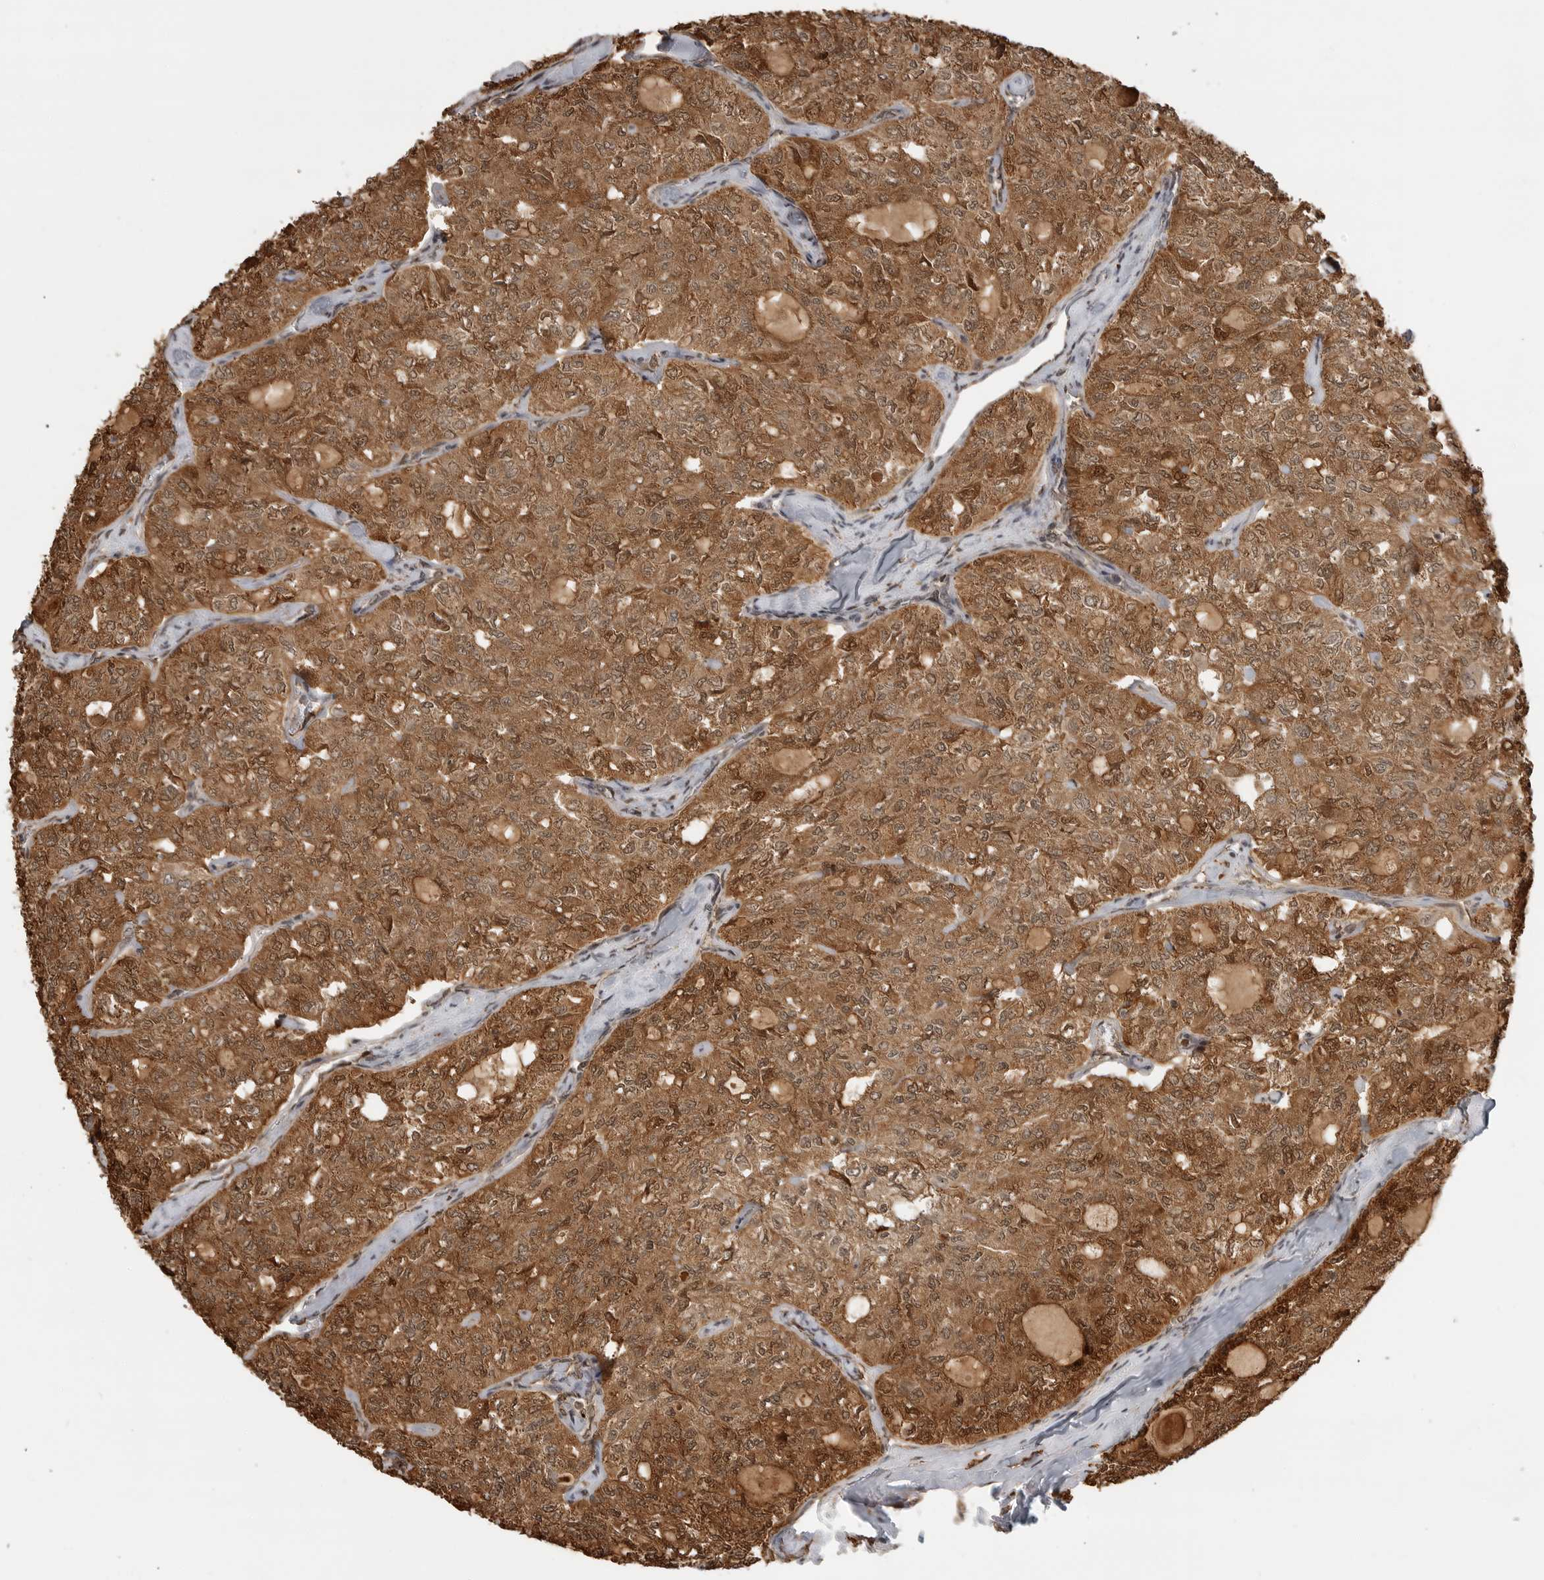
{"staining": {"intensity": "strong", "quantity": ">75%", "location": "cytoplasmic/membranous,nuclear"}, "tissue": "thyroid cancer", "cell_type": "Tumor cells", "image_type": "cancer", "snomed": [{"axis": "morphology", "description": "Follicular adenoma carcinoma, NOS"}, {"axis": "topography", "description": "Thyroid gland"}], "caption": "Immunohistochemistry (IHC) image of neoplastic tissue: thyroid follicular adenoma carcinoma stained using IHC shows high levels of strong protein expression localized specifically in the cytoplasmic/membranous and nuclear of tumor cells, appearing as a cytoplasmic/membranous and nuclear brown color.", "gene": "BMP2K", "patient": {"sex": "male", "age": 75}}